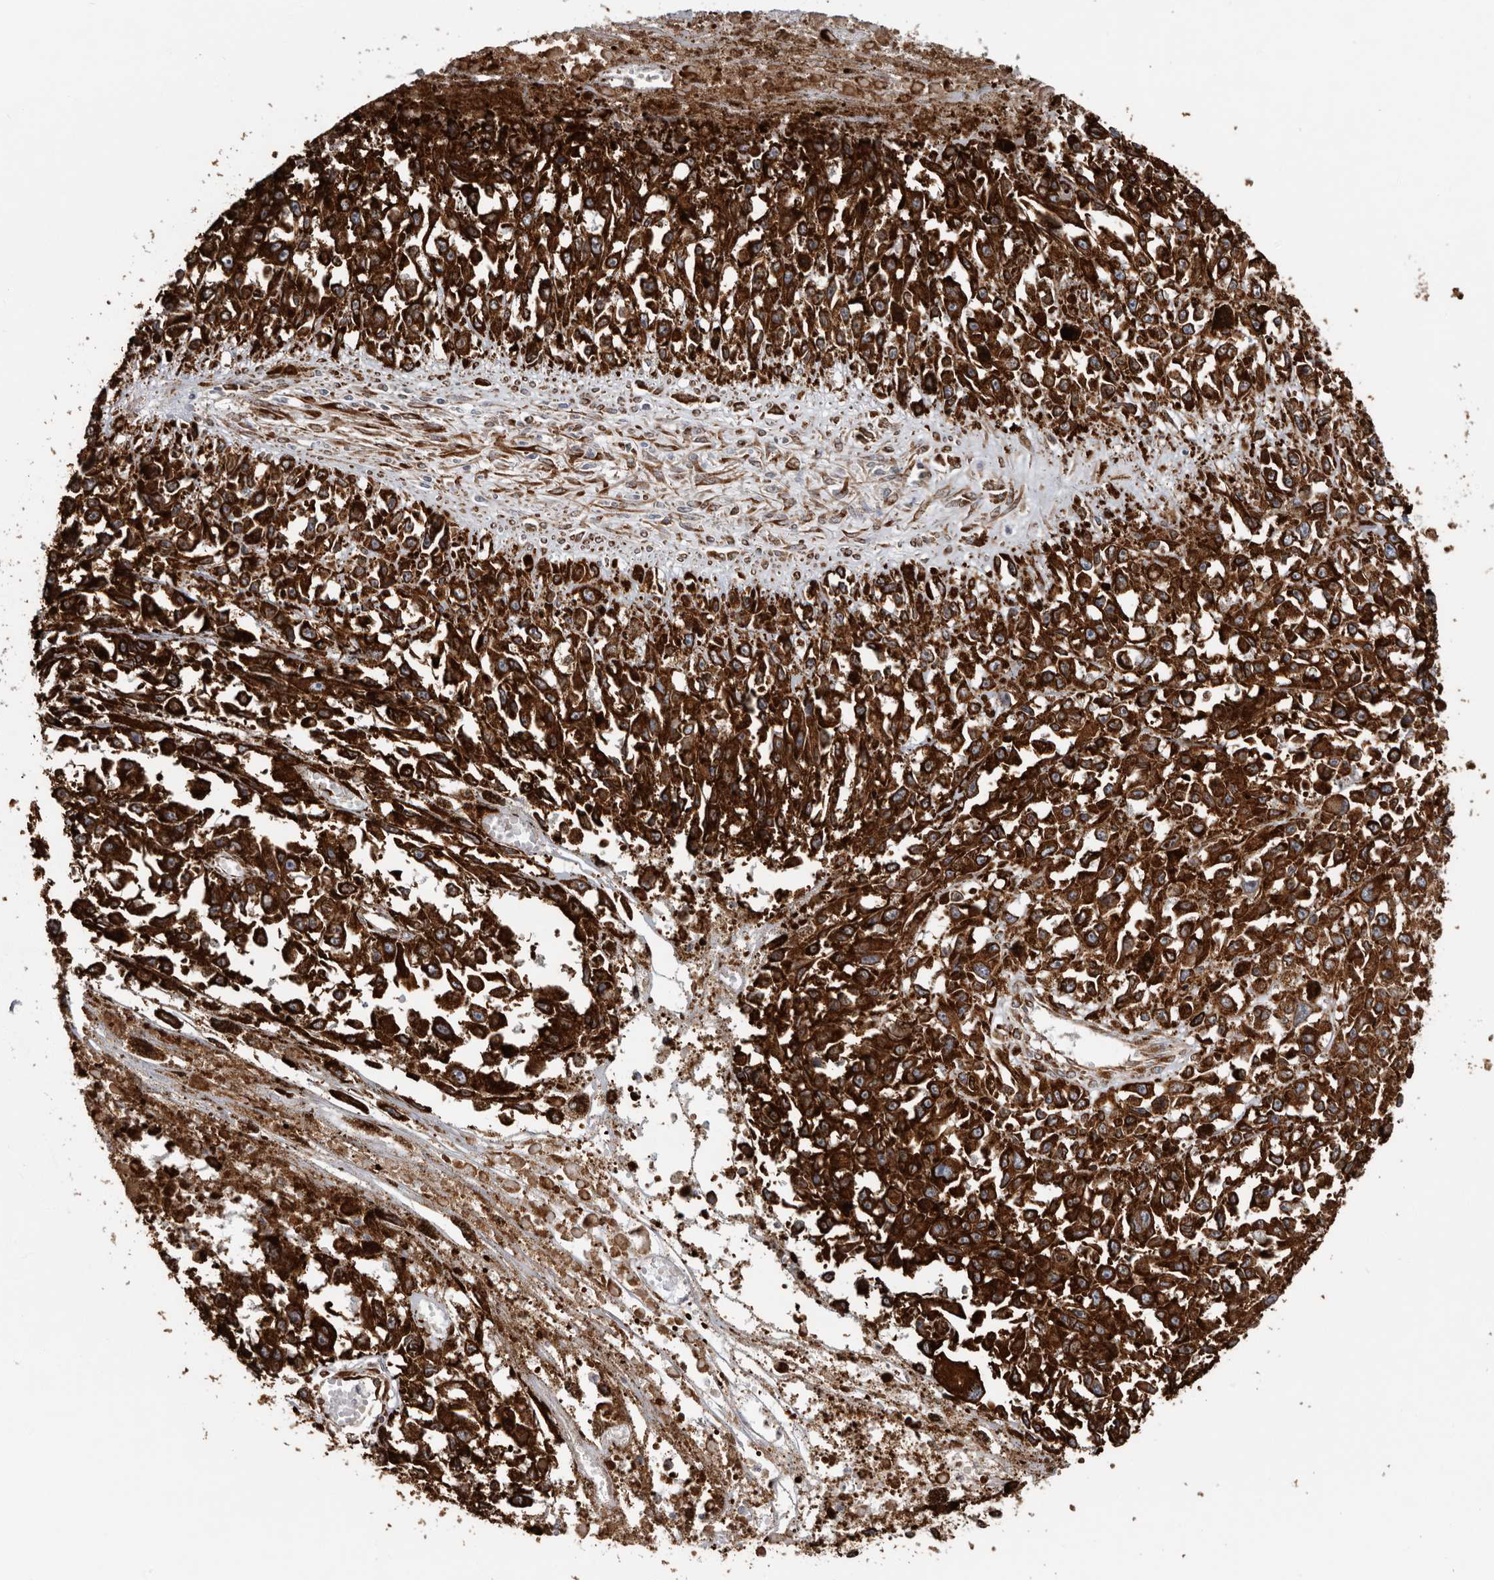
{"staining": {"intensity": "strong", "quantity": ">75%", "location": "cytoplasmic/membranous"}, "tissue": "melanoma", "cell_type": "Tumor cells", "image_type": "cancer", "snomed": [{"axis": "morphology", "description": "Malignant melanoma, Metastatic site"}, {"axis": "topography", "description": "Lymph node"}], "caption": "High-power microscopy captured an IHC image of malignant melanoma (metastatic site), revealing strong cytoplasmic/membranous positivity in approximately >75% of tumor cells.", "gene": "CEP350", "patient": {"sex": "male", "age": 59}}